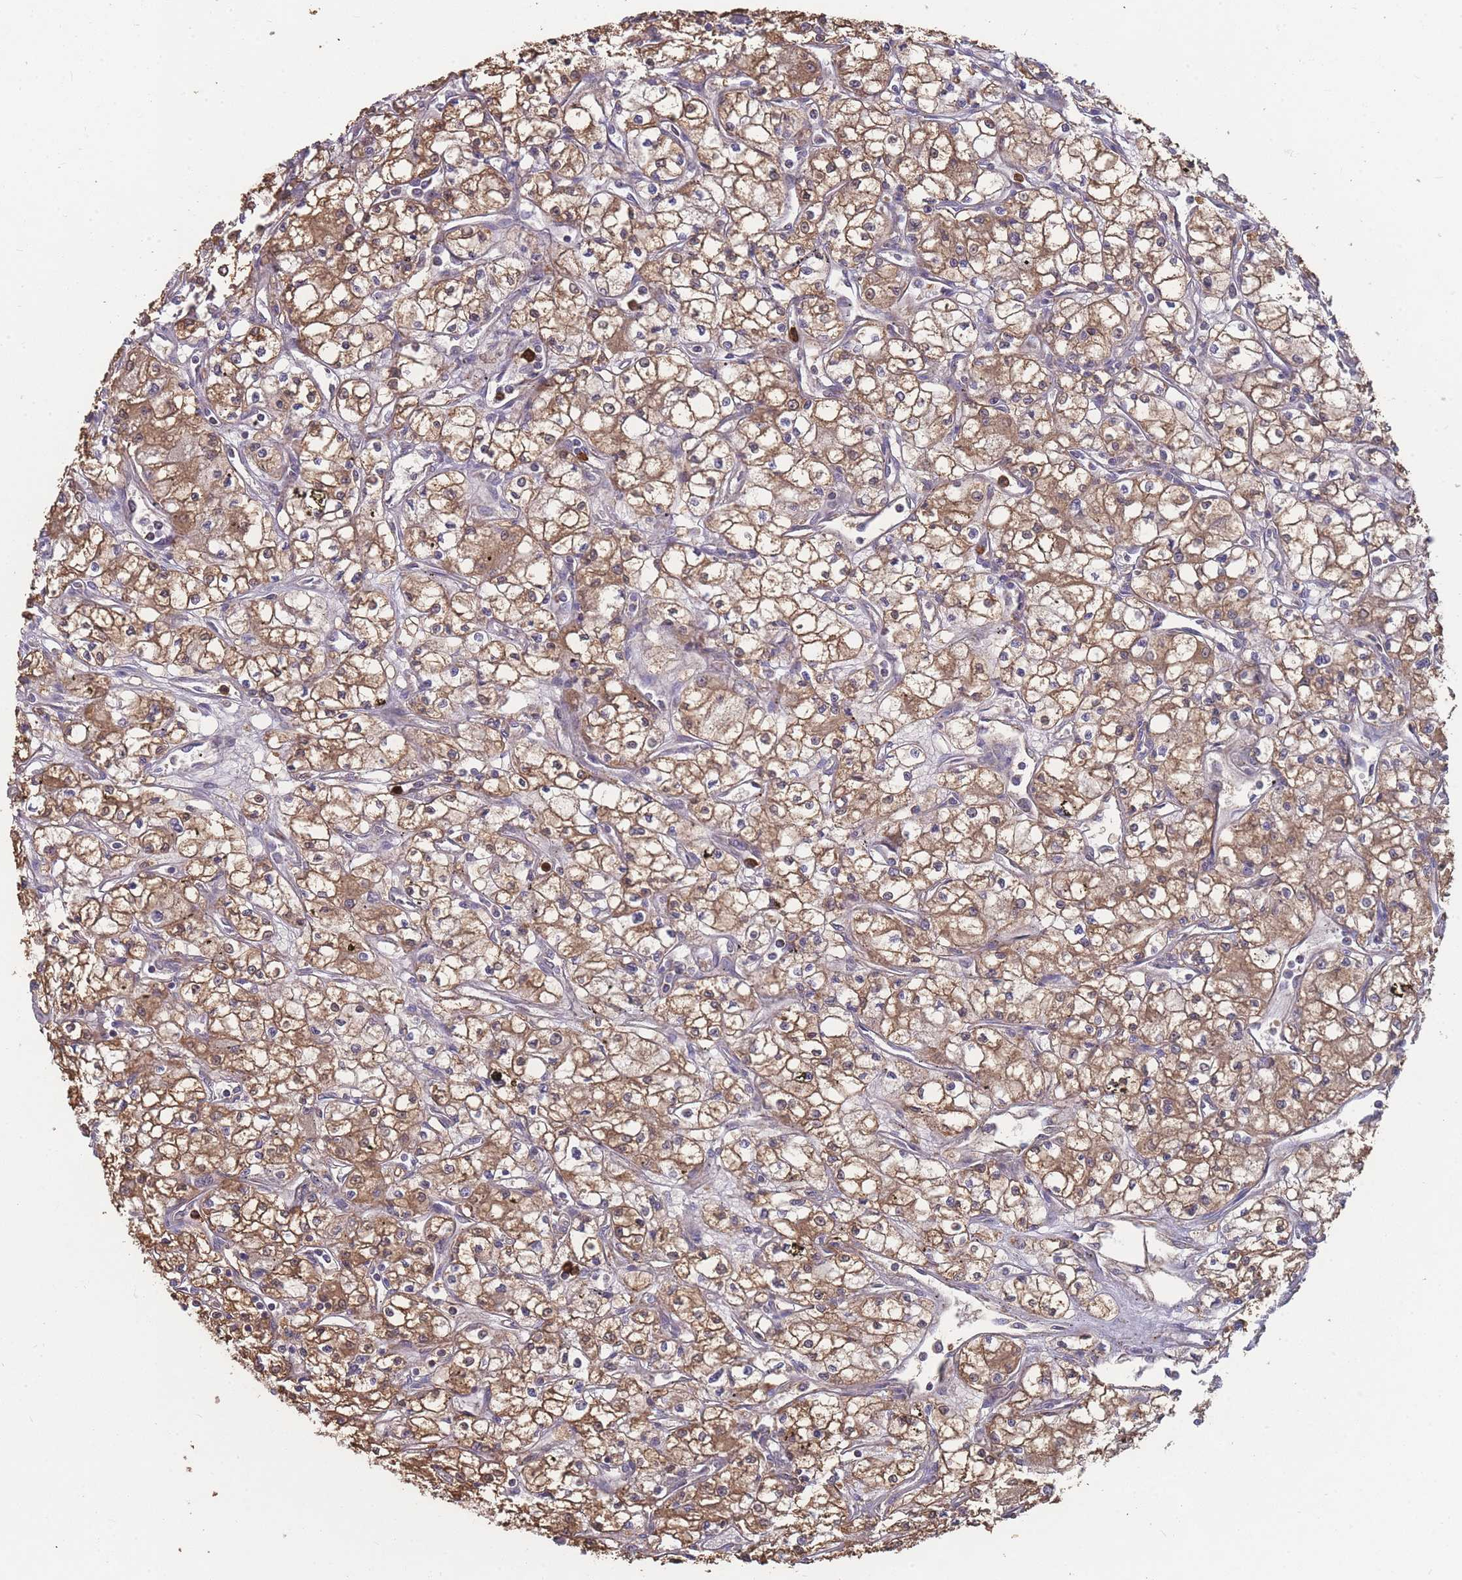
{"staining": {"intensity": "moderate", "quantity": ">75%", "location": "cytoplasmic/membranous"}, "tissue": "renal cancer", "cell_type": "Tumor cells", "image_type": "cancer", "snomed": [{"axis": "morphology", "description": "Adenocarcinoma, NOS"}, {"axis": "topography", "description": "Kidney"}], "caption": "Immunohistochemistry (IHC) of renal adenocarcinoma reveals medium levels of moderate cytoplasmic/membranous positivity in approximately >75% of tumor cells.", "gene": "SLC35B4", "patient": {"sex": "male", "age": 59}}